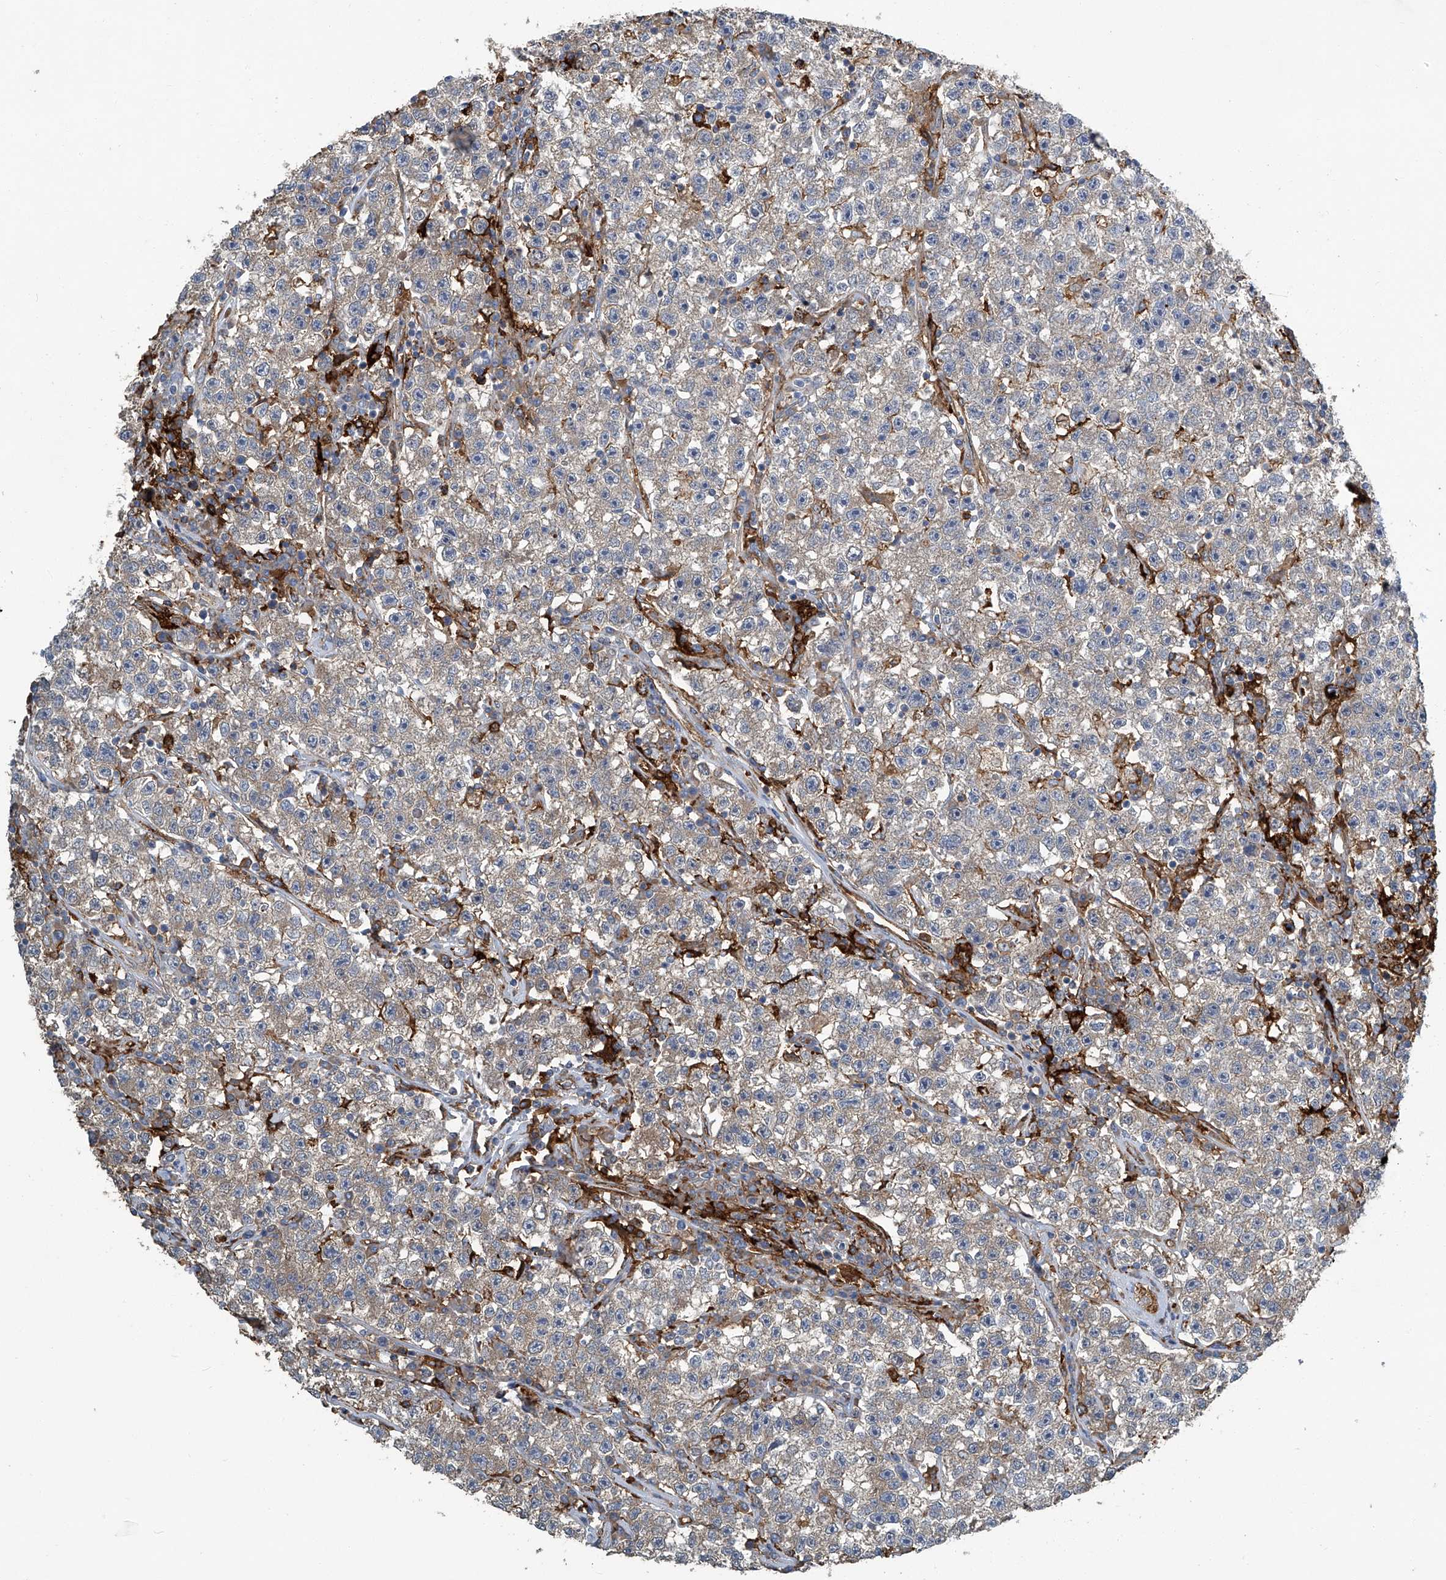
{"staining": {"intensity": "negative", "quantity": "none", "location": "none"}, "tissue": "testis cancer", "cell_type": "Tumor cells", "image_type": "cancer", "snomed": [{"axis": "morphology", "description": "Seminoma, NOS"}, {"axis": "topography", "description": "Testis"}], "caption": "Immunohistochemistry micrograph of neoplastic tissue: testis seminoma stained with DAB (3,3'-diaminobenzidine) exhibits no significant protein positivity in tumor cells.", "gene": "FAM167A", "patient": {"sex": "male", "age": 22}}